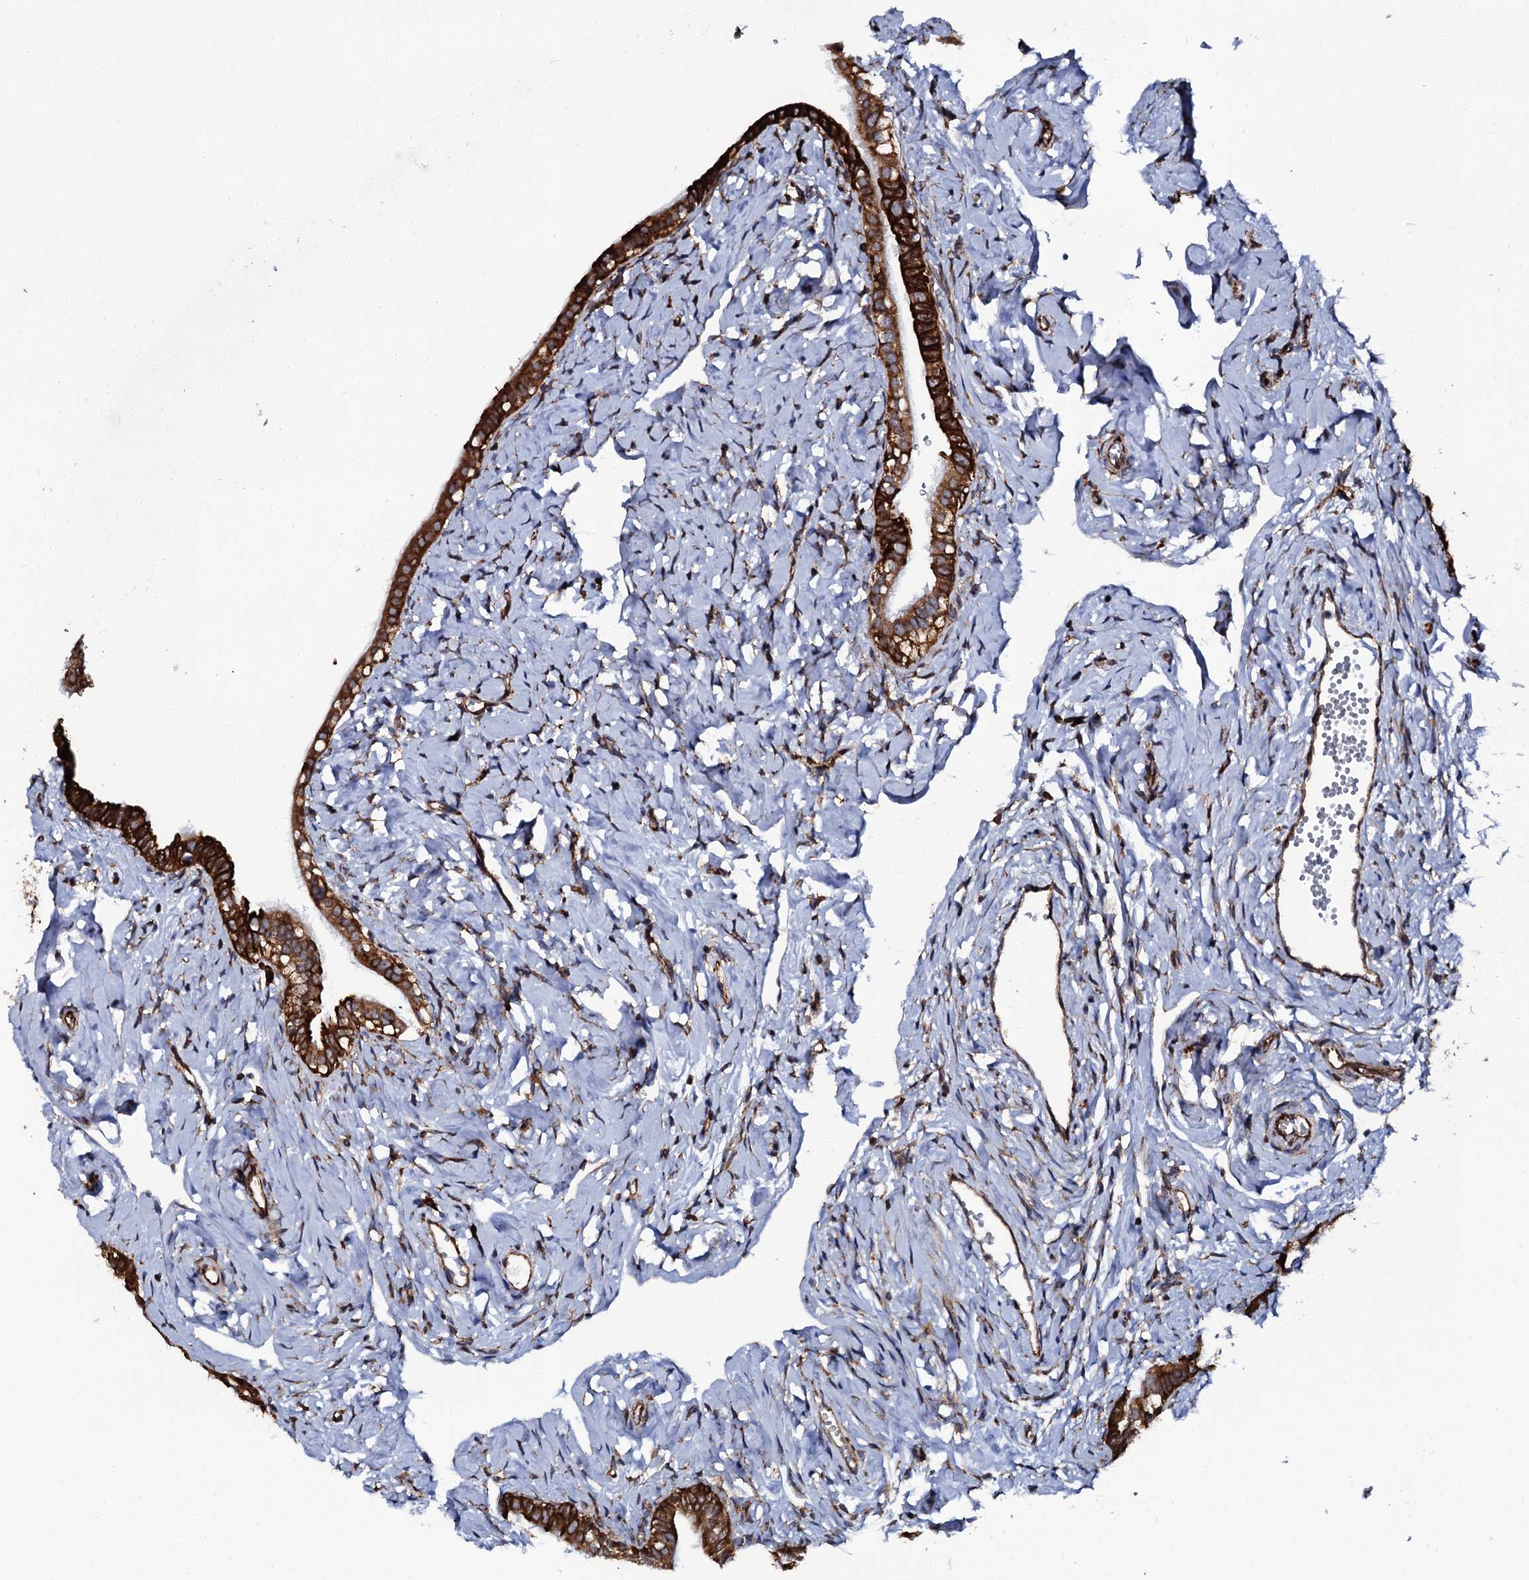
{"staining": {"intensity": "strong", "quantity": ">75%", "location": "cytoplasmic/membranous"}, "tissue": "fallopian tube", "cell_type": "Glandular cells", "image_type": "normal", "snomed": [{"axis": "morphology", "description": "Normal tissue, NOS"}, {"axis": "topography", "description": "Fallopian tube"}], "caption": "DAB immunohistochemical staining of benign fallopian tube exhibits strong cytoplasmic/membranous protein staining in about >75% of glandular cells.", "gene": "SPTY2D1", "patient": {"sex": "female", "age": 66}}